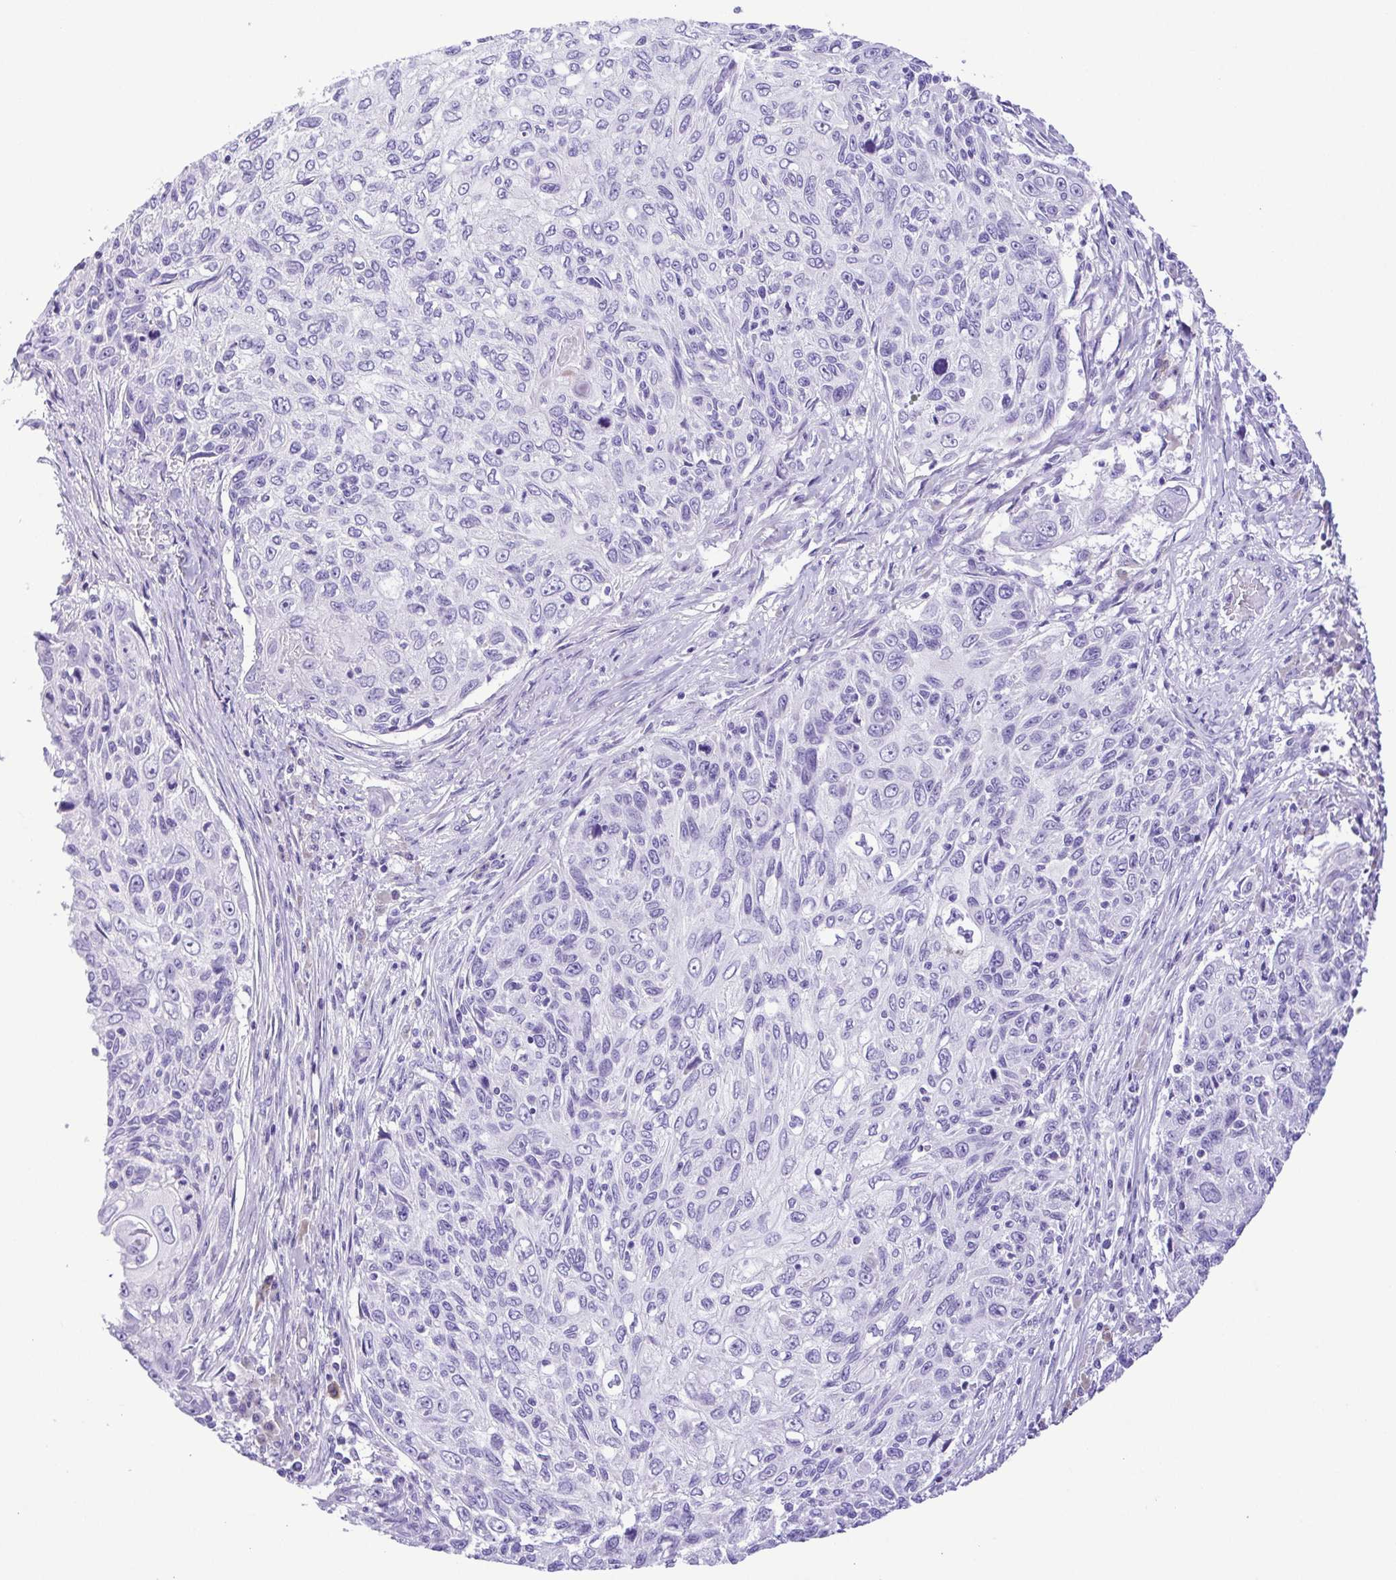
{"staining": {"intensity": "negative", "quantity": "none", "location": "none"}, "tissue": "skin cancer", "cell_type": "Tumor cells", "image_type": "cancer", "snomed": [{"axis": "morphology", "description": "Squamous cell carcinoma, NOS"}, {"axis": "topography", "description": "Skin"}], "caption": "DAB immunohistochemical staining of human skin cancer exhibits no significant positivity in tumor cells. (Brightfield microscopy of DAB immunohistochemistry (IHC) at high magnification).", "gene": "PAK3", "patient": {"sex": "male", "age": 92}}